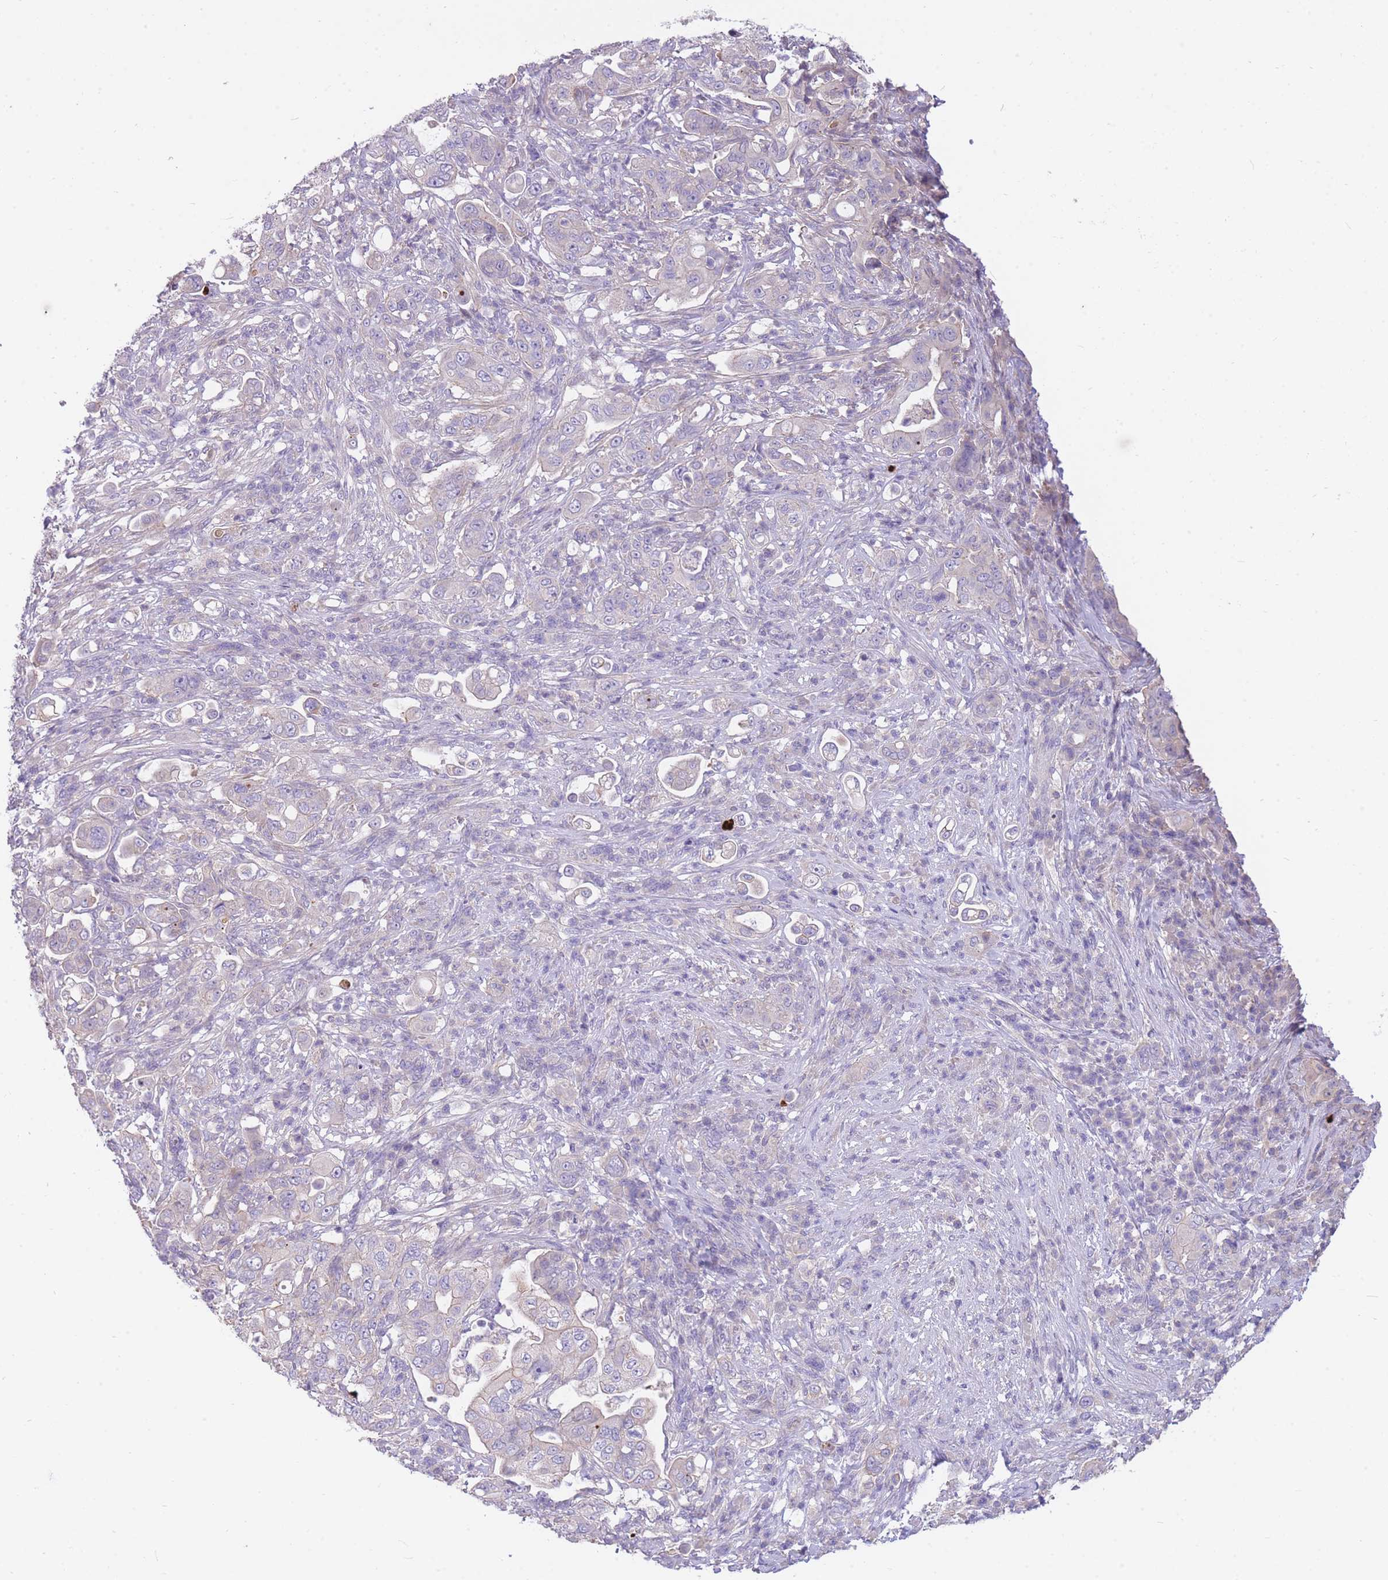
{"staining": {"intensity": "negative", "quantity": "none", "location": "none"}, "tissue": "pancreatic cancer", "cell_type": "Tumor cells", "image_type": "cancer", "snomed": [{"axis": "morphology", "description": "Normal tissue, NOS"}, {"axis": "morphology", "description": "Adenocarcinoma, NOS"}, {"axis": "topography", "description": "Lymph node"}, {"axis": "topography", "description": "Pancreas"}], "caption": "This is a histopathology image of immunohistochemistry (IHC) staining of pancreatic adenocarcinoma, which shows no expression in tumor cells.", "gene": "OR5T1", "patient": {"sex": "female", "age": 67}}